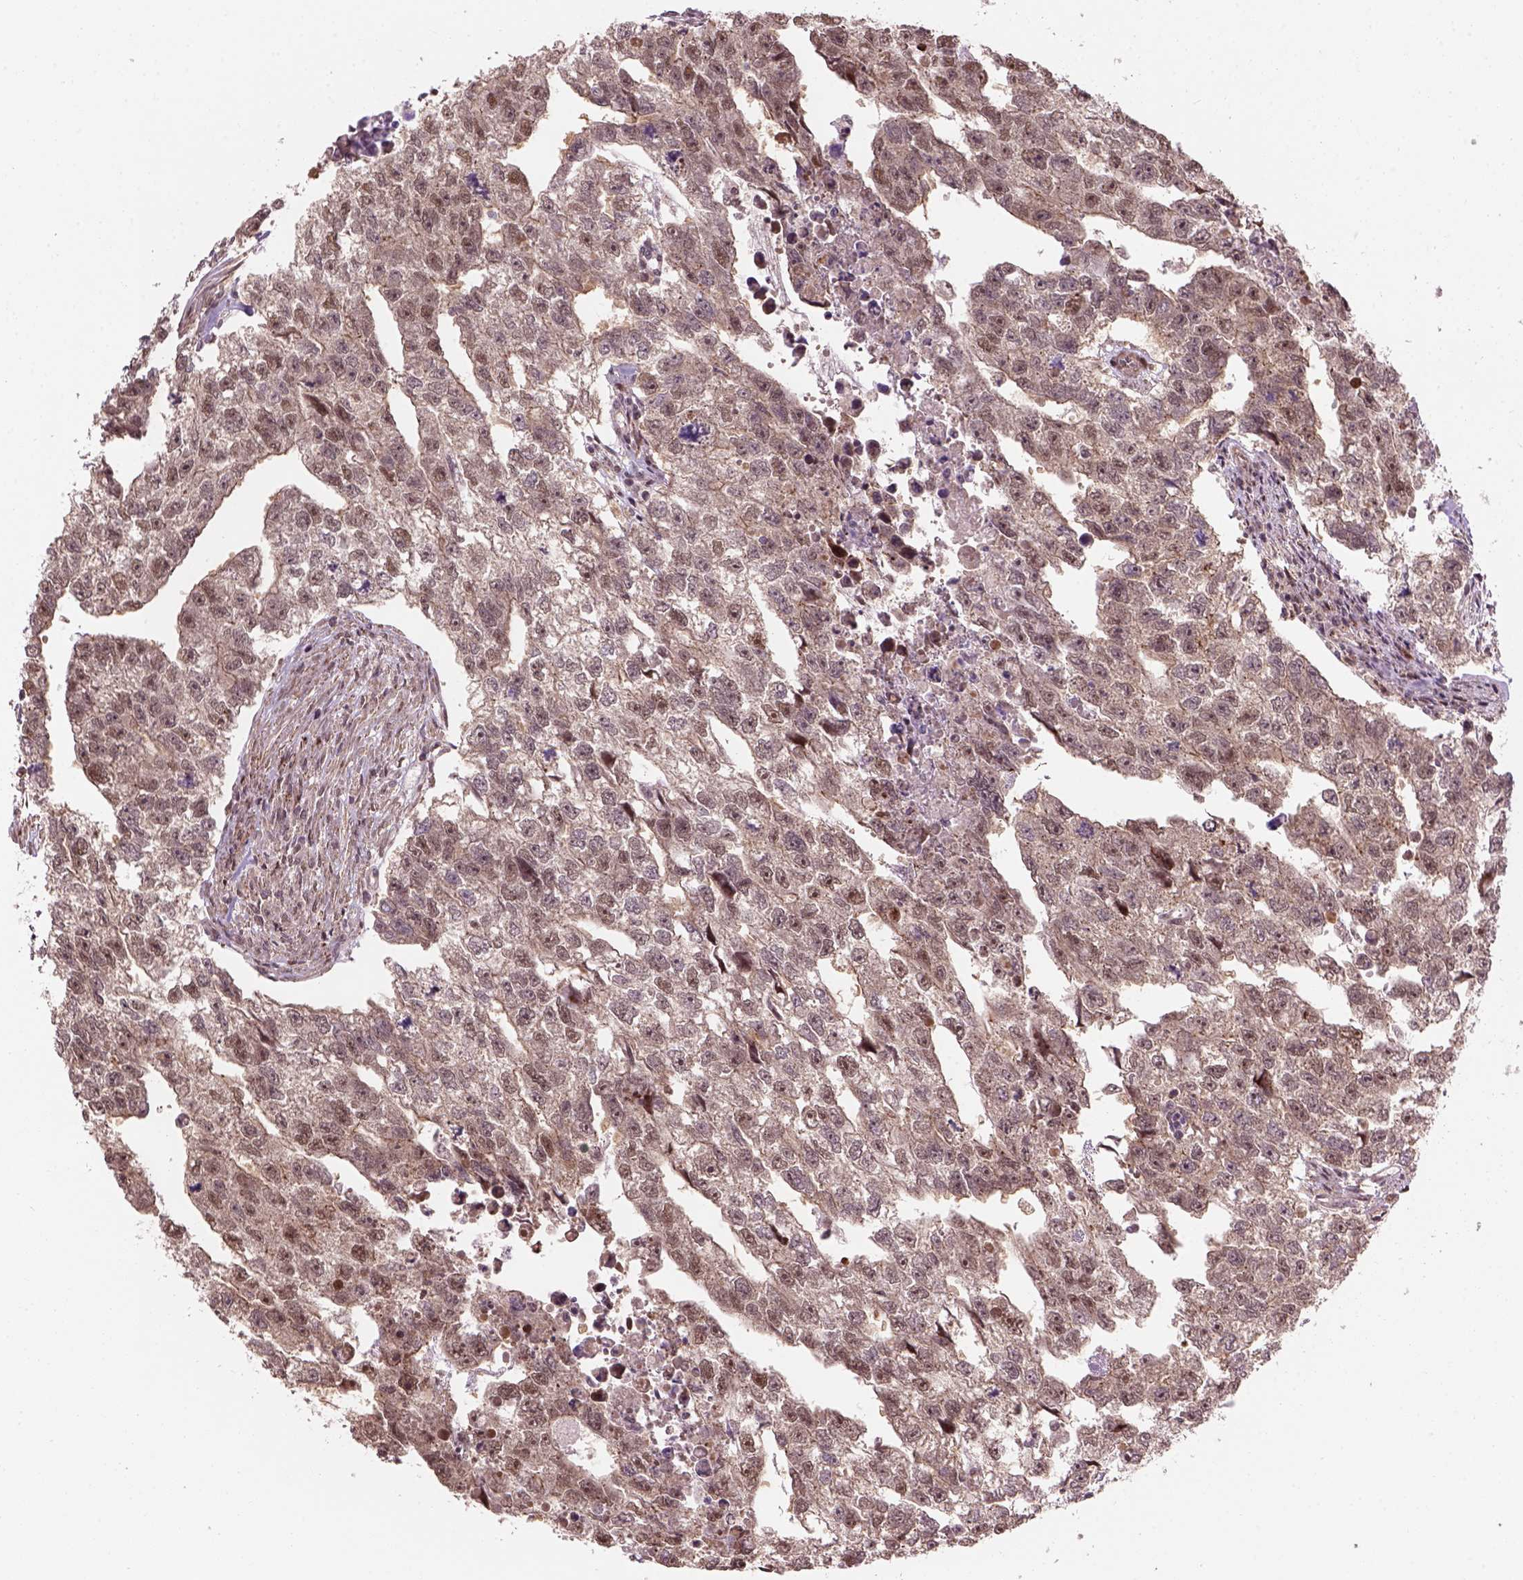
{"staining": {"intensity": "moderate", "quantity": "<25%", "location": "cytoplasmic/membranous,nuclear"}, "tissue": "testis cancer", "cell_type": "Tumor cells", "image_type": "cancer", "snomed": [{"axis": "morphology", "description": "Carcinoma, Embryonal, NOS"}, {"axis": "morphology", "description": "Teratoma, malignant, NOS"}, {"axis": "topography", "description": "Testis"}], "caption": "Immunohistochemical staining of human testis embryonal carcinoma demonstrates low levels of moderate cytoplasmic/membranous and nuclear protein expression in about <25% of tumor cells. (IHC, brightfield microscopy, high magnification).", "gene": "PSMD11", "patient": {"sex": "male", "age": 44}}